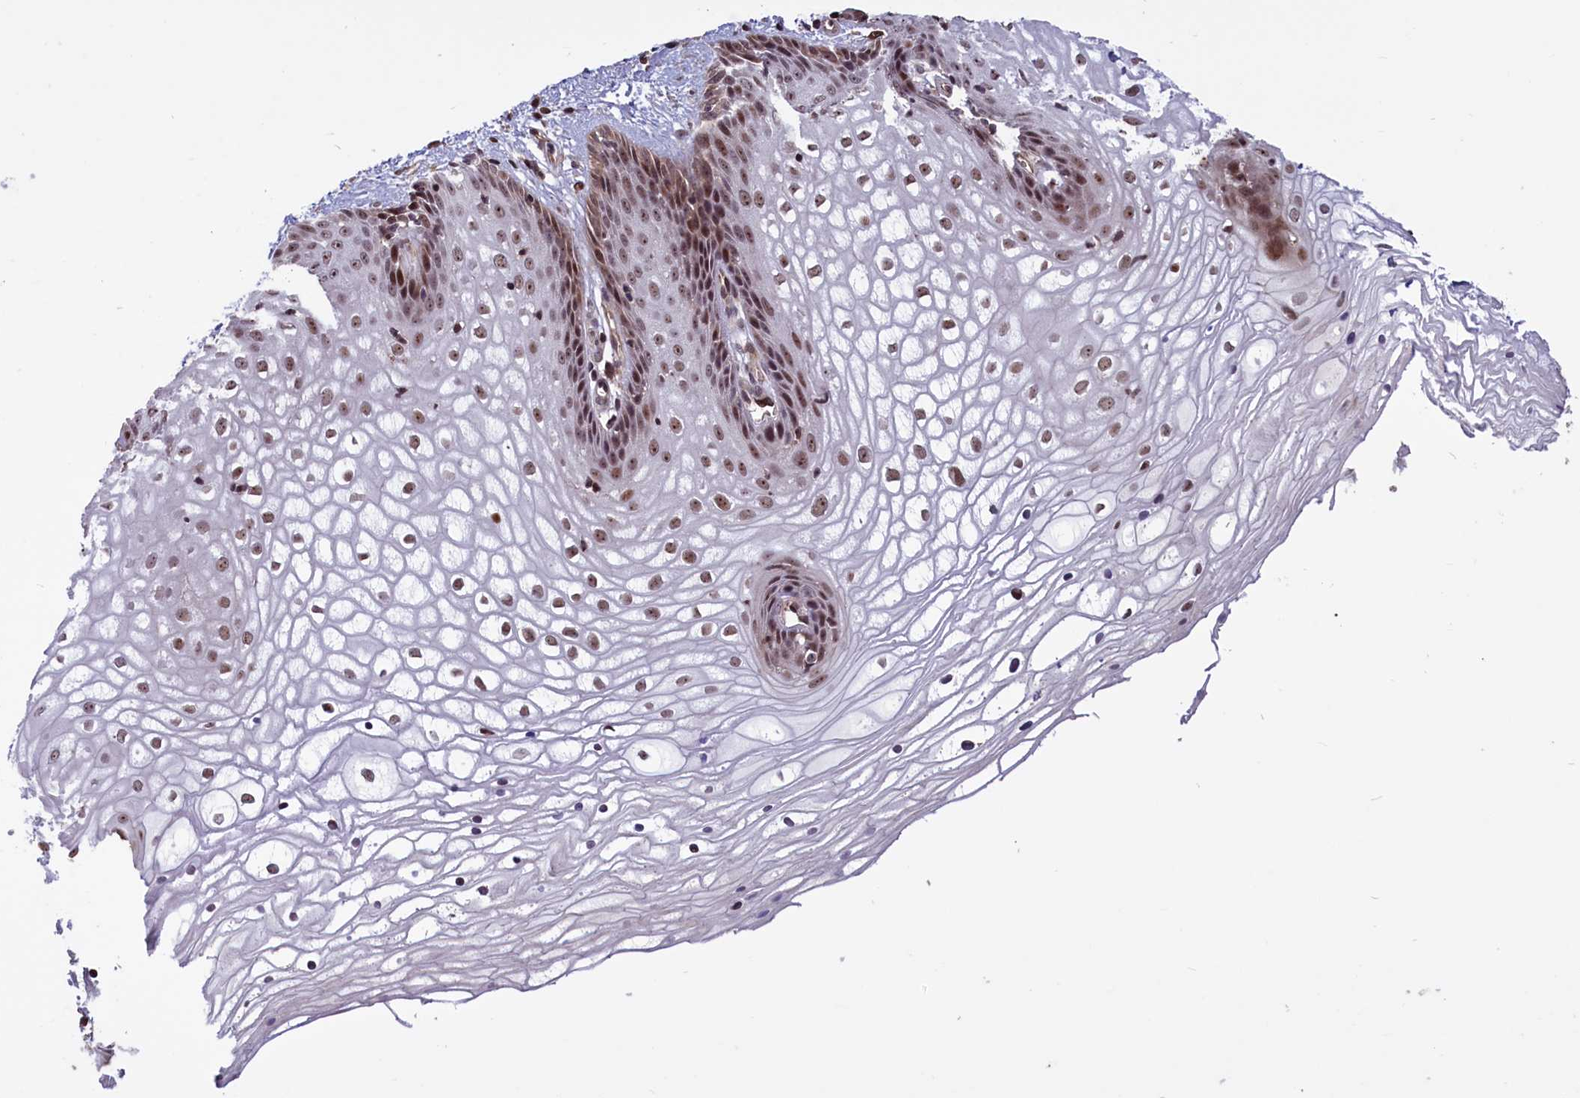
{"staining": {"intensity": "moderate", "quantity": "25%-75%", "location": "nuclear"}, "tissue": "vagina", "cell_type": "Squamous epithelial cells", "image_type": "normal", "snomed": [{"axis": "morphology", "description": "Normal tissue, NOS"}, {"axis": "topography", "description": "Vagina"}], "caption": "This histopathology image demonstrates IHC staining of normal human vagina, with medium moderate nuclear expression in about 25%-75% of squamous epithelial cells.", "gene": "SHFL", "patient": {"sex": "female", "age": 34}}